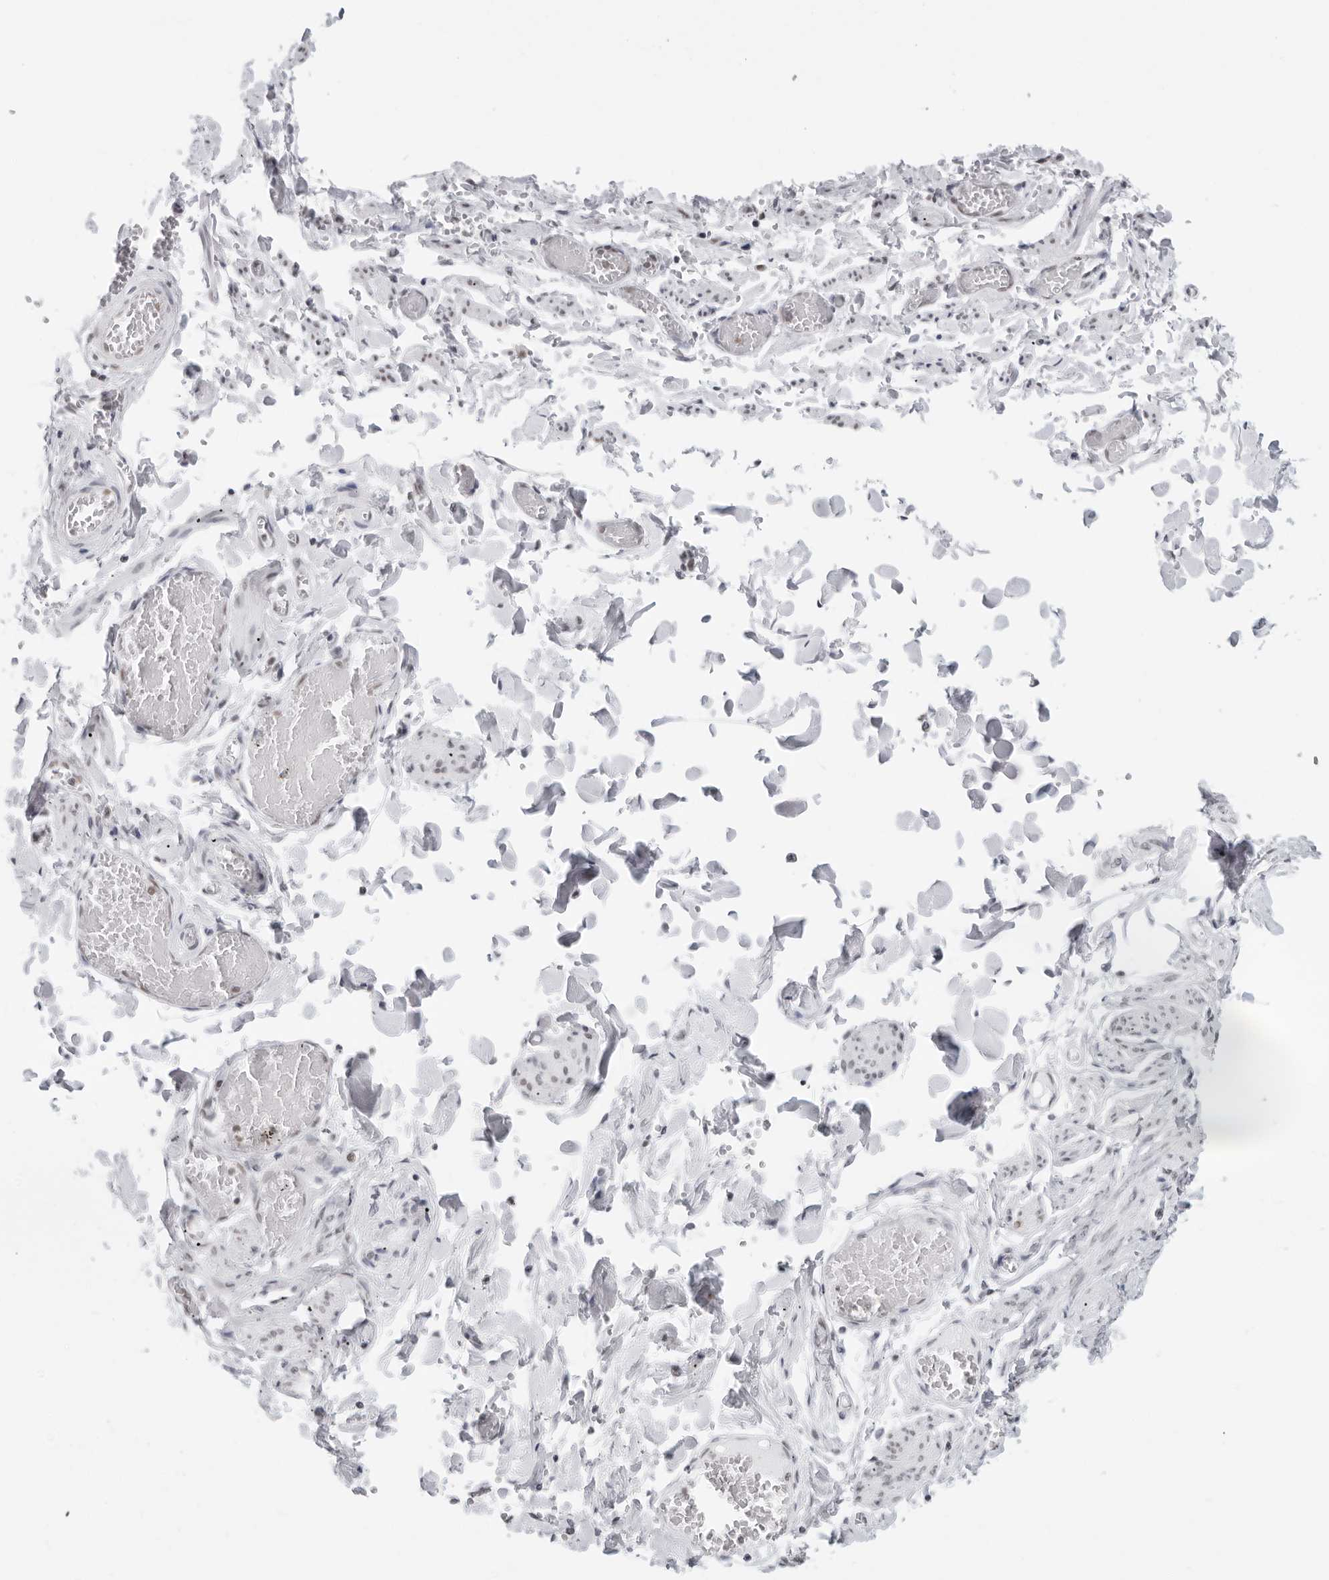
{"staining": {"intensity": "weak", "quantity": "<25%", "location": "nuclear"}, "tissue": "adipose tissue", "cell_type": "Adipocytes", "image_type": "normal", "snomed": [{"axis": "morphology", "description": "Normal tissue, NOS"}, {"axis": "topography", "description": "Vascular tissue"}, {"axis": "topography", "description": "Fallopian tube"}, {"axis": "topography", "description": "Ovary"}], "caption": "DAB immunohistochemical staining of benign adipose tissue demonstrates no significant positivity in adipocytes. (Brightfield microscopy of DAB (3,3'-diaminobenzidine) immunohistochemistry at high magnification).", "gene": "RPA2", "patient": {"sex": "female", "age": 67}}